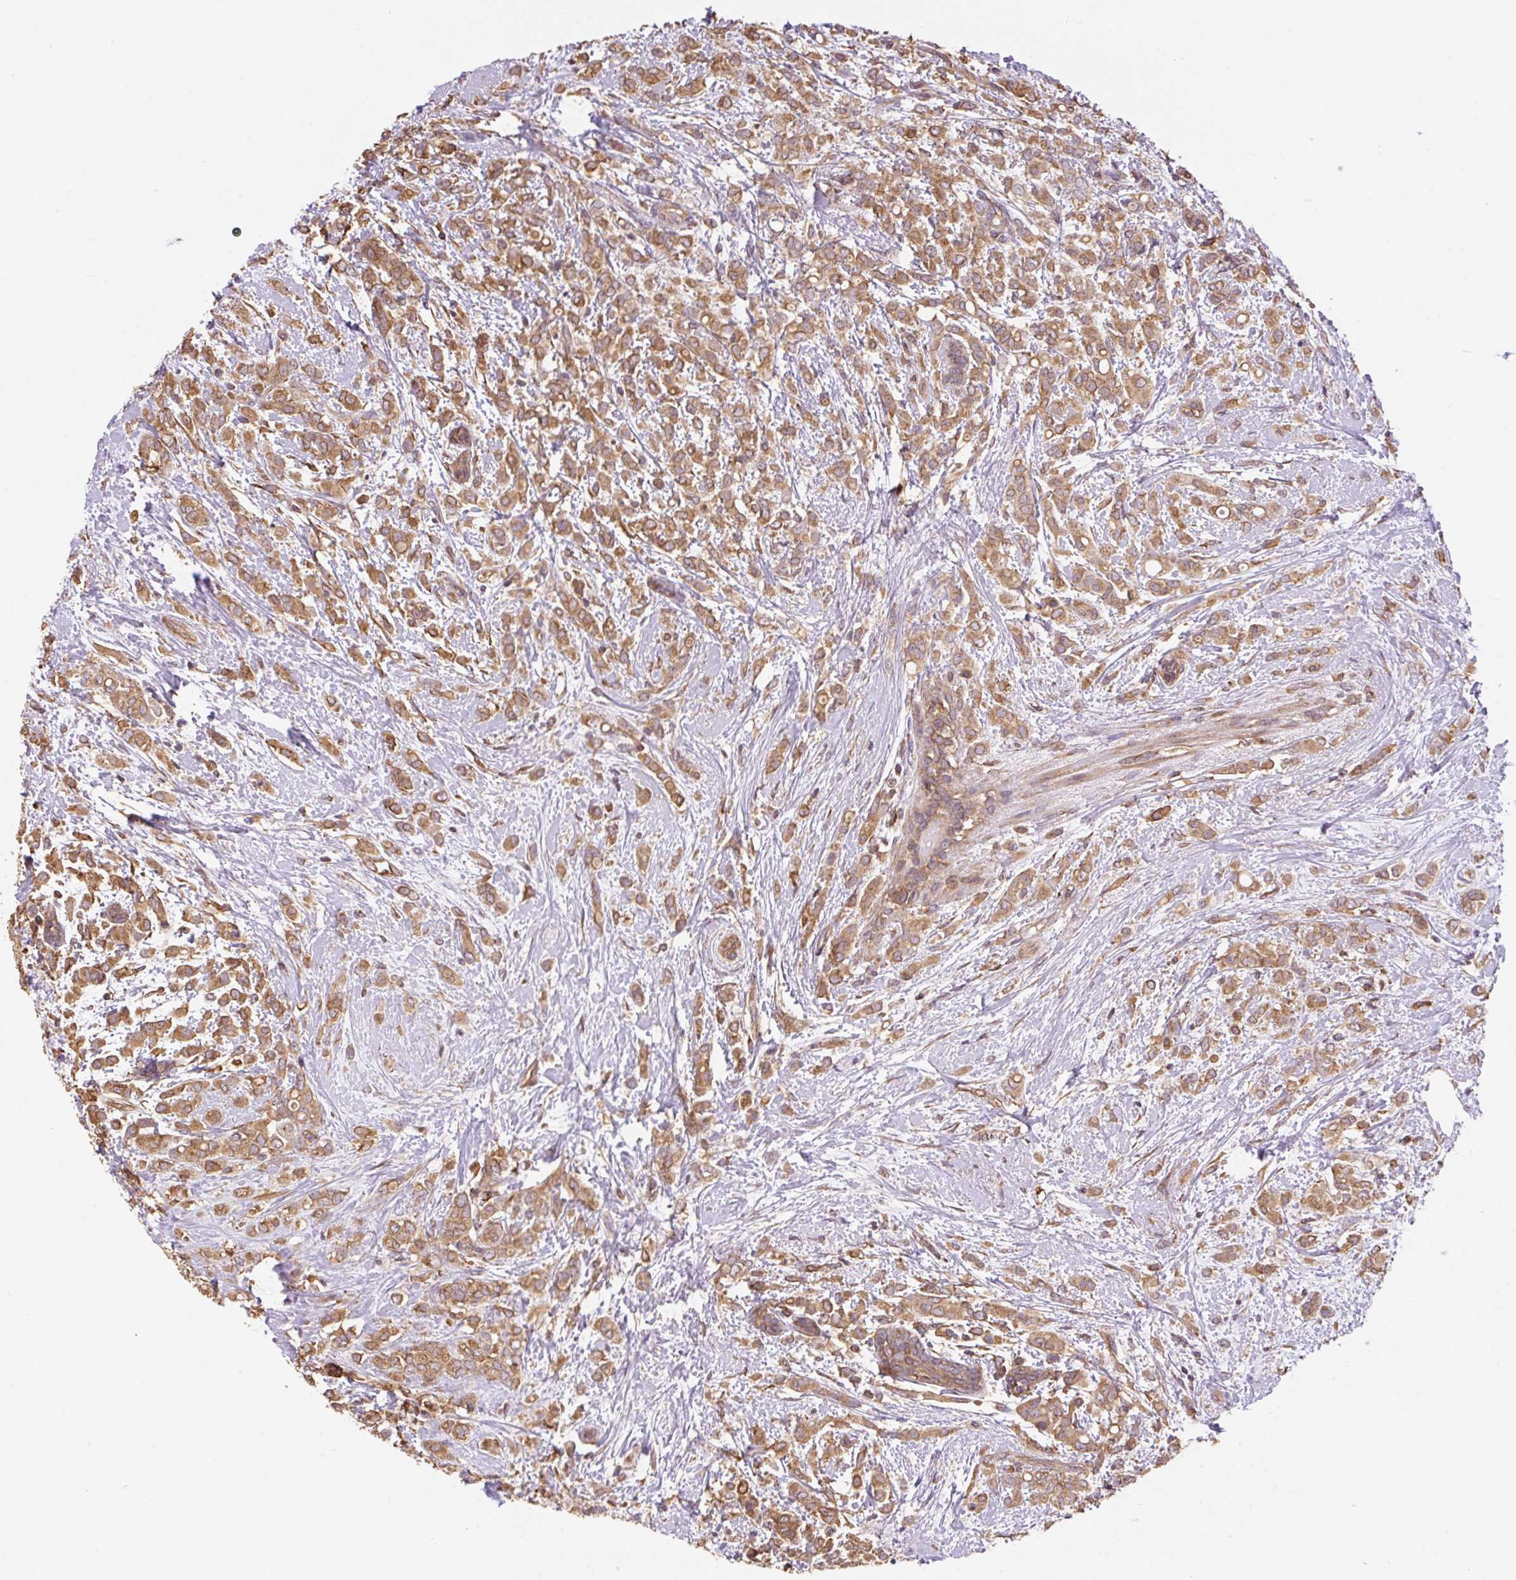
{"staining": {"intensity": "moderate", "quantity": ">75%", "location": "cytoplasmic/membranous"}, "tissue": "breast cancer", "cell_type": "Tumor cells", "image_type": "cancer", "snomed": [{"axis": "morphology", "description": "Lobular carcinoma"}, {"axis": "topography", "description": "Breast"}], "caption": "This micrograph reveals IHC staining of breast cancer (lobular carcinoma), with medium moderate cytoplasmic/membranous positivity in about >75% of tumor cells.", "gene": "COX8A", "patient": {"sex": "female", "age": 68}}